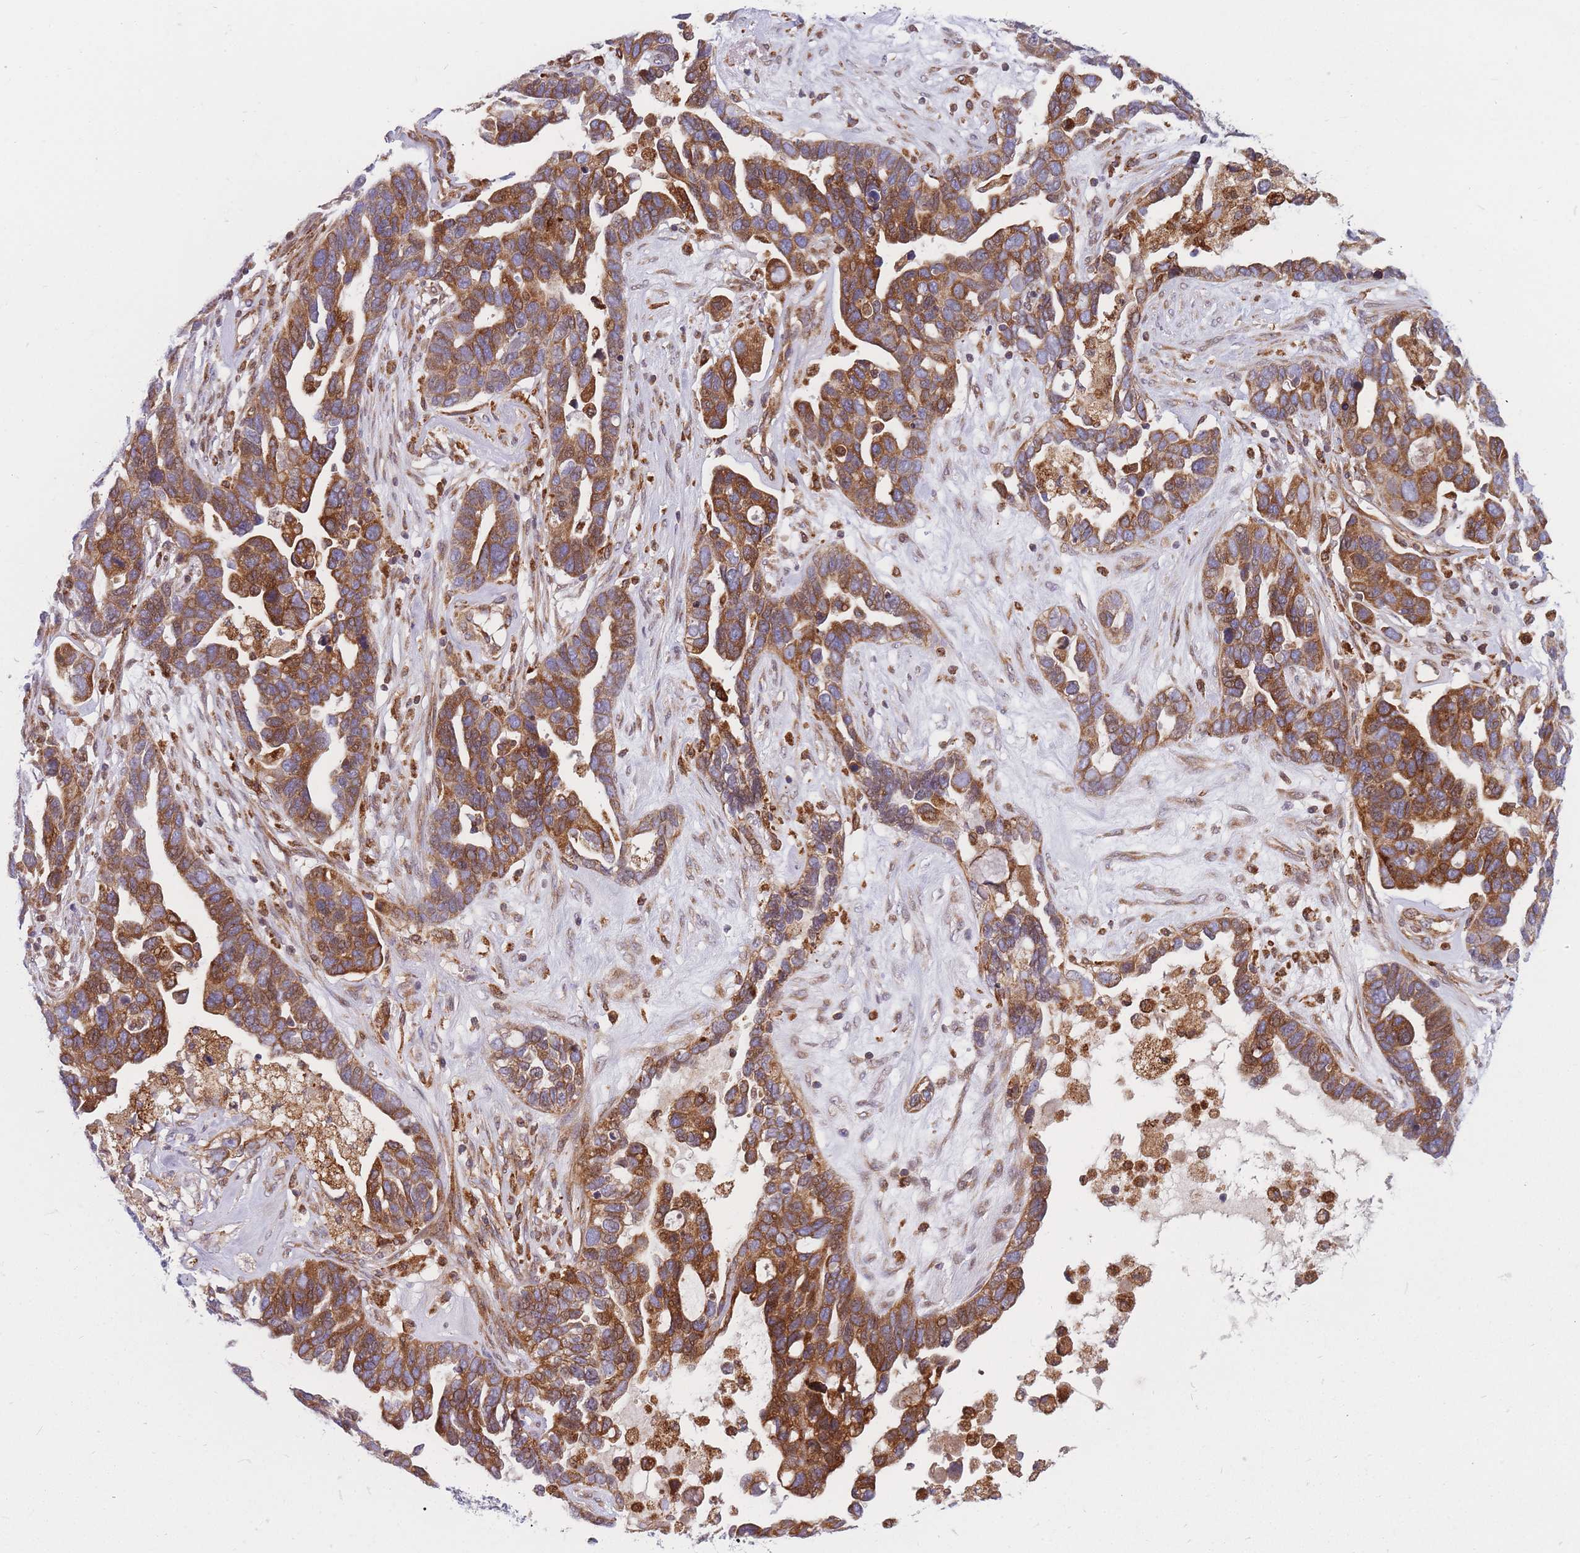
{"staining": {"intensity": "strong", "quantity": ">75%", "location": "cytoplasmic/membranous"}, "tissue": "ovarian cancer", "cell_type": "Tumor cells", "image_type": "cancer", "snomed": [{"axis": "morphology", "description": "Cystadenocarcinoma, serous, NOS"}, {"axis": "topography", "description": "Ovary"}], "caption": "This histopathology image demonstrates IHC staining of human ovarian cancer, with high strong cytoplasmic/membranous positivity in about >75% of tumor cells.", "gene": "TMEM131L", "patient": {"sex": "female", "age": 54}}